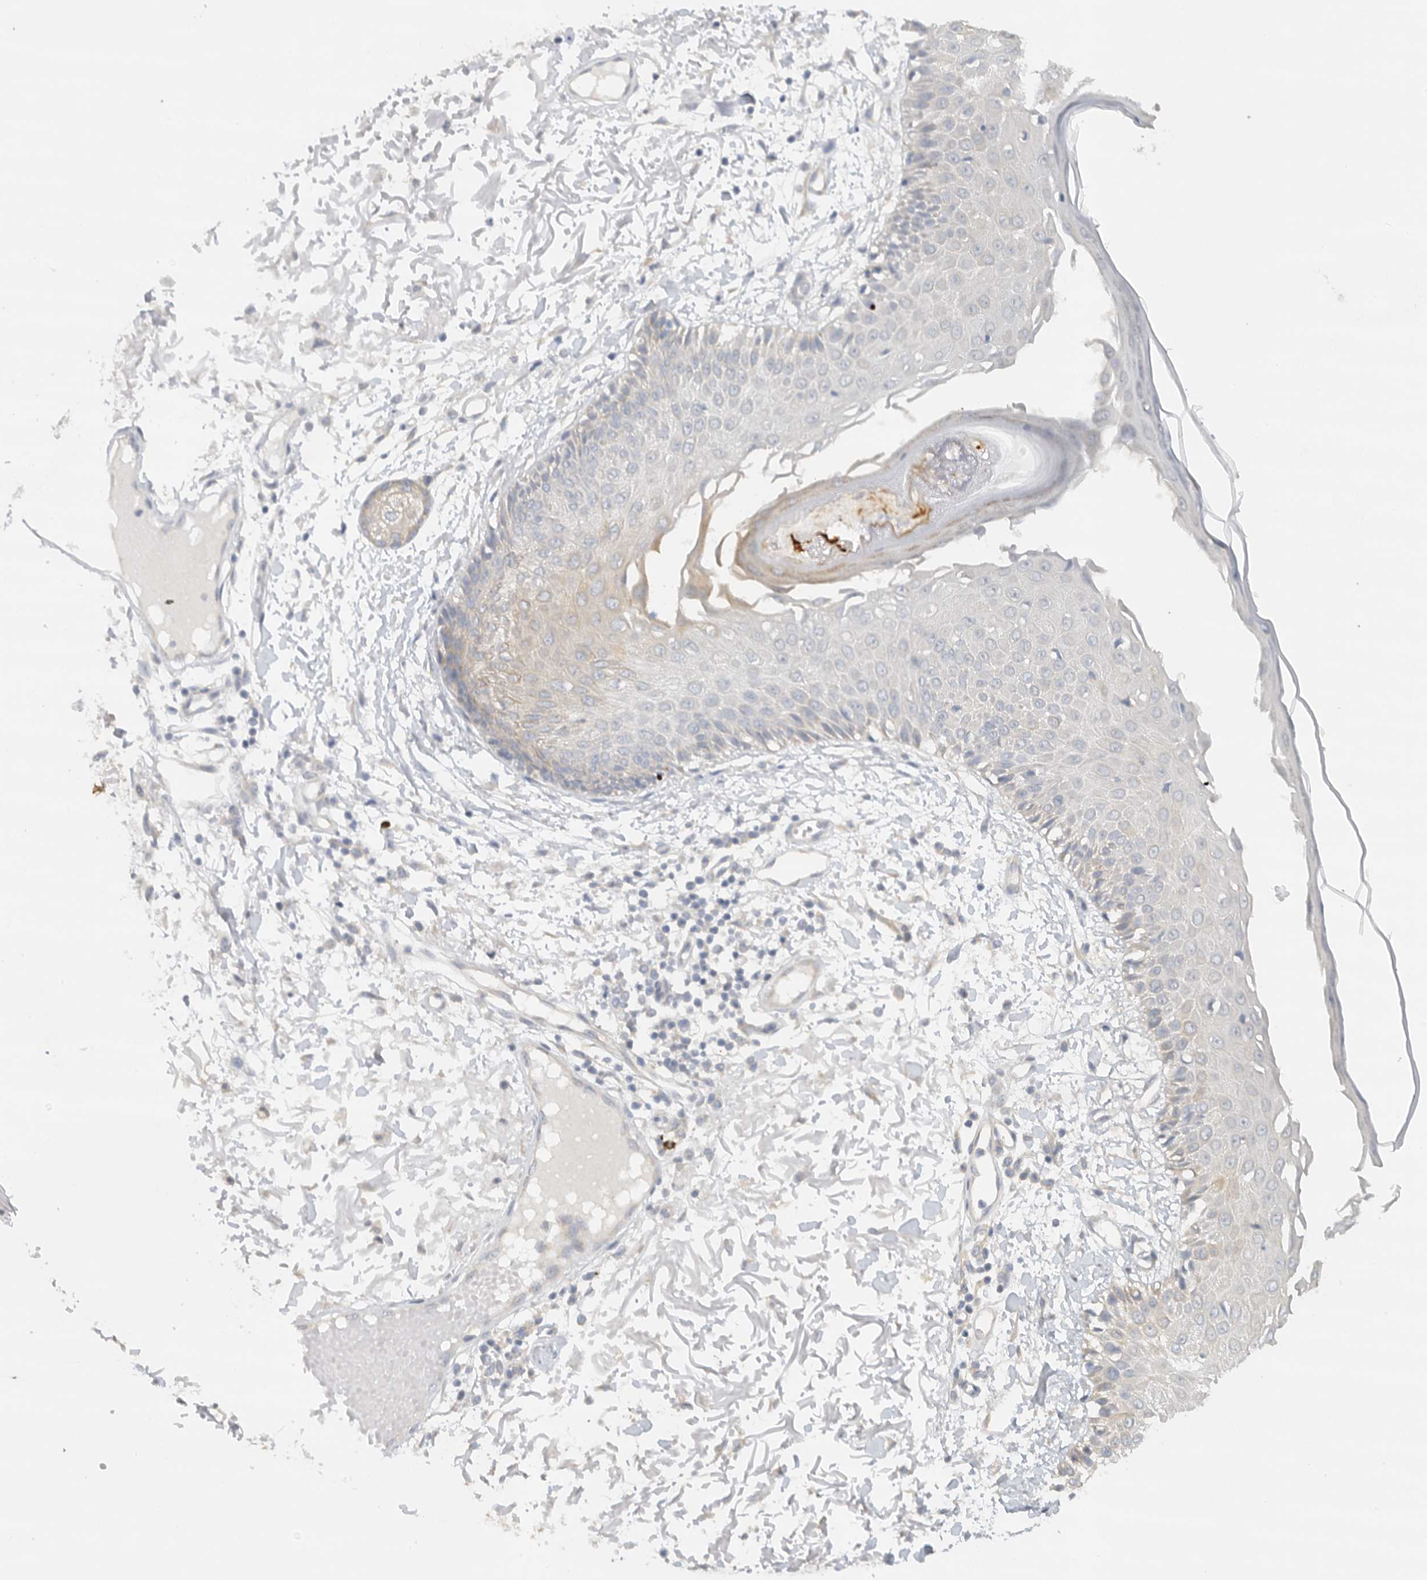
{"staining": {"intensity": "negative", "quantity": "none", "location": "none"}, "tissue": "skin", "cell_type": "Fibroblasts", "image_type": "normal", "snomed": [{"axis": "morphology", "description": "Normal tissue, NOS"}, {"axis": "morphology", "description": "Squamous cell carcinoma, NOS"}, {"axis": "topography", "description": "Skin"}, {"axis": "topography", "description": "Peripheral nerve tissue"}], "caption": "An IHC image of unremarkable skin is shown. There is no staining in fibroblasts of skin. The staining is performed using DAB (3,3'-diaminobenzidine) brown chromogen with nuclei counter-stained in using hematoxylin.", "gene": "PUM1", "patient": {"sex": "male", "age": 83}}